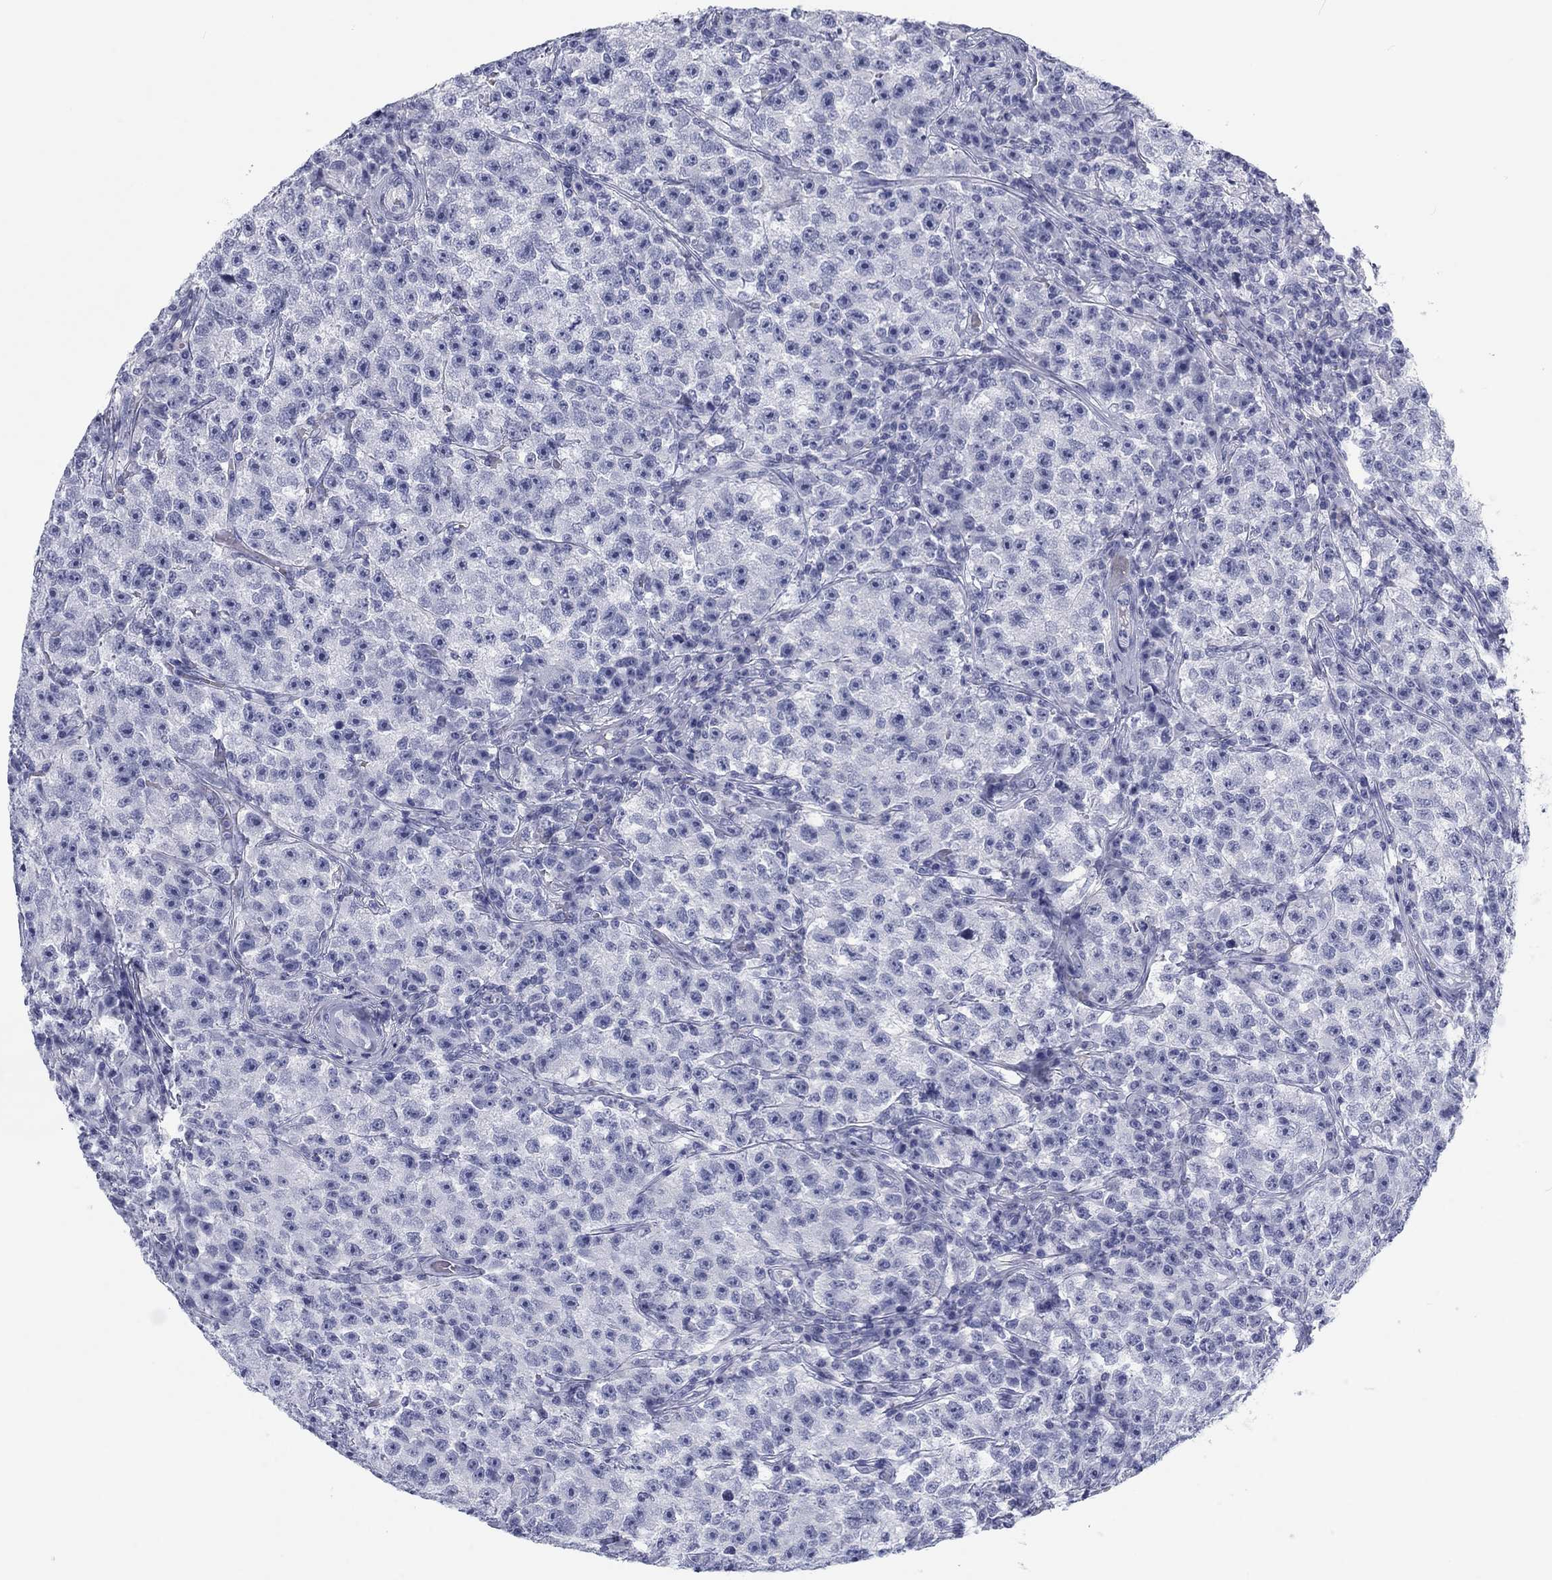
{"staining": {"intensity": "negative", "quantity": "none", "location": "none"}, "tissue": "testis cancer", "cell_type": "Tumor cells", "image_type": "cancer", "snomed": [{"axis": "morphology", "description": "Seminoma, NOS"}, {"axis": "topography", "description": "Testis"}], "caption": "Immunohistochemistry (IHC) histopathology image of human seminoma (testis) stained for a protein (brown), which displays no staining in tumor cells.", "gene": "CALB1", "patient": {"sex": "male", "age": 22}}